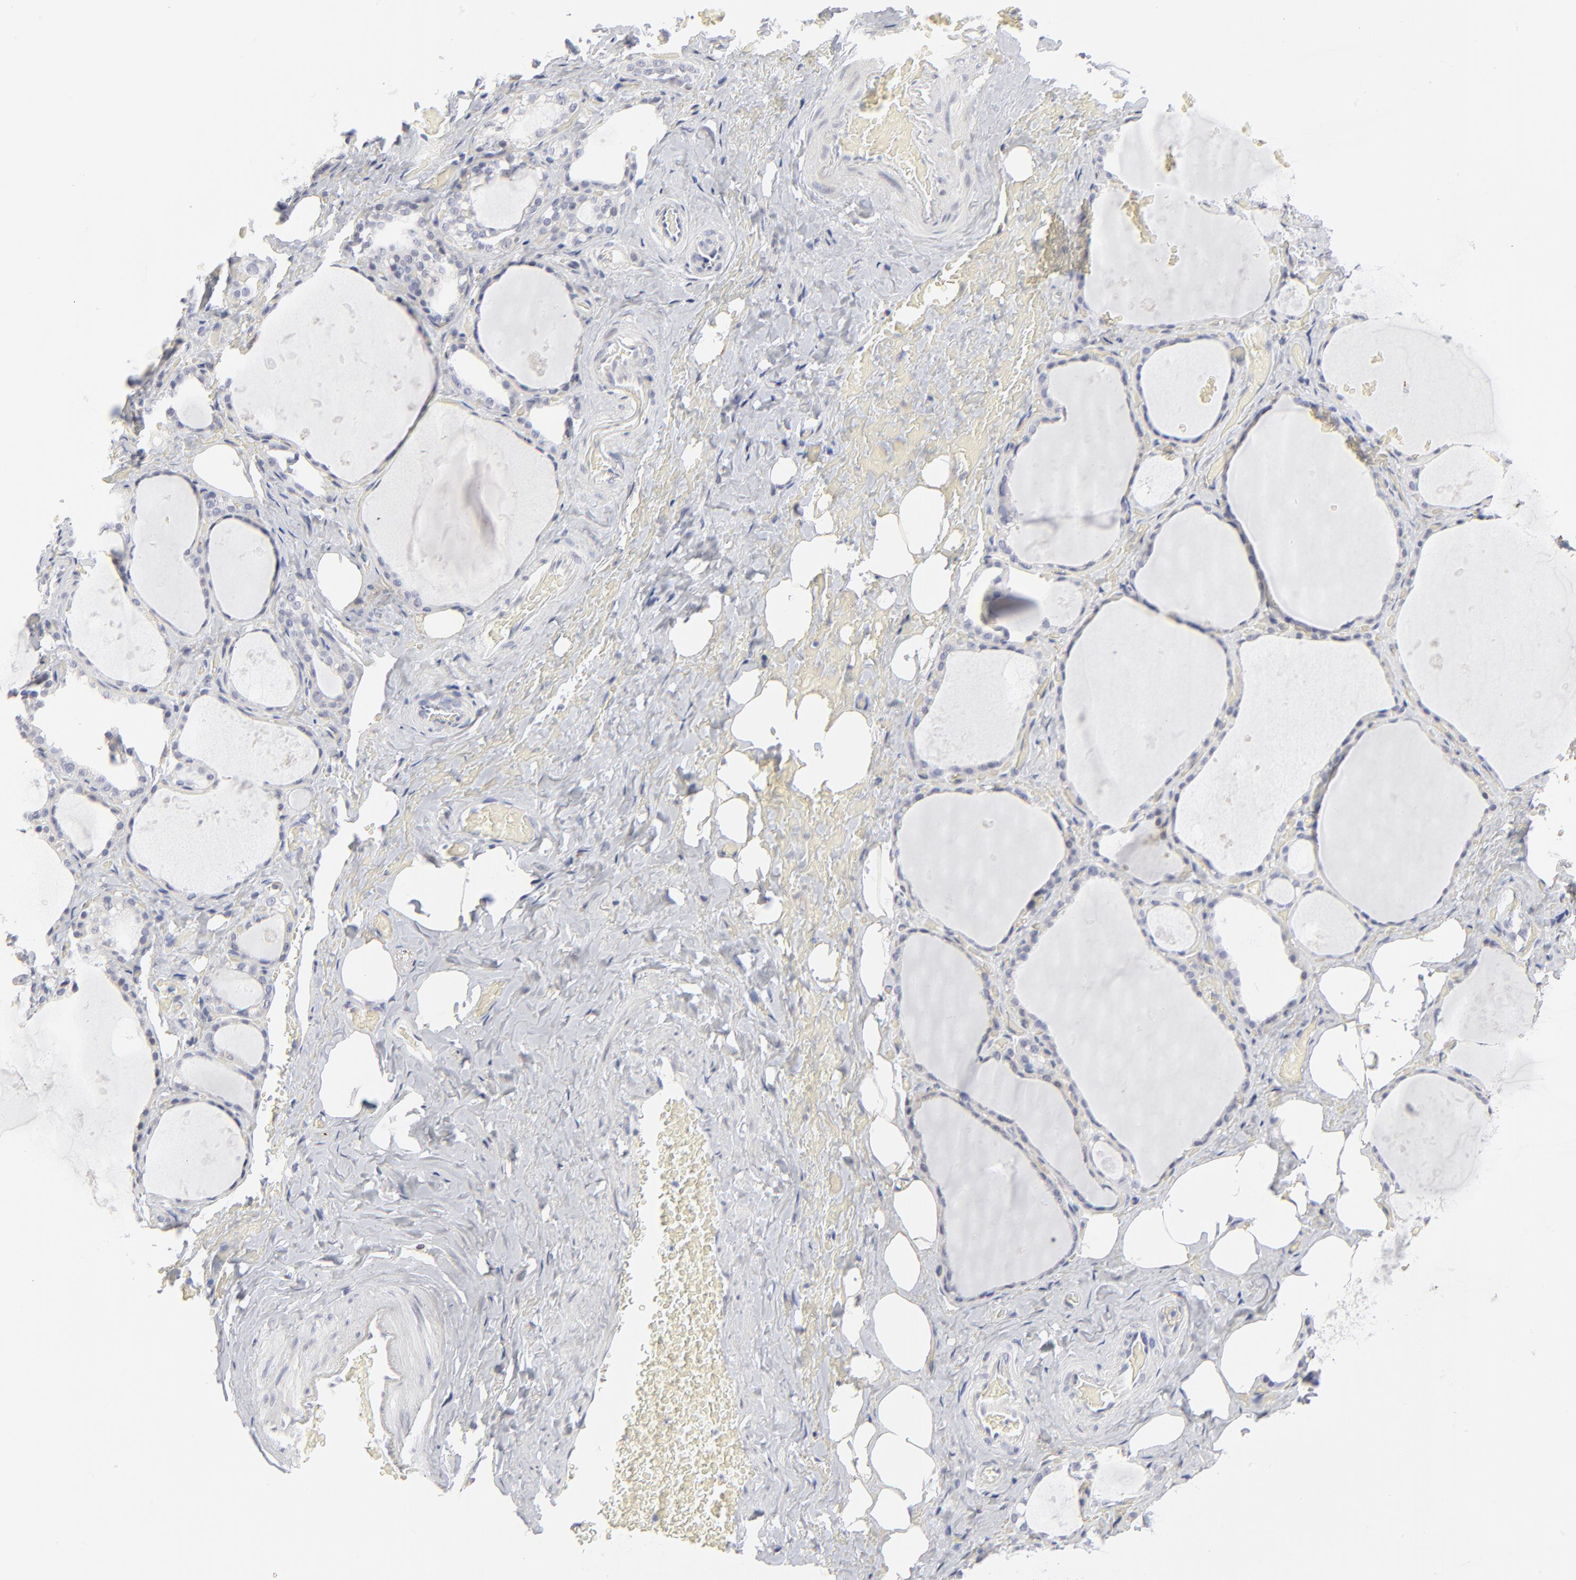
{"staining": {"intensity": "negative", "quantity": "none", "location": "none"}, "tissue": "thyroid gland", "cell_type": "Glandular cells", "image_type": "normal", "snomed": [{"axis": "morphology", "description": "Normal tissue, NOS"}, {"axis": "topography", "description": "Thyroid gland"}], "caption": "This is an immunohistochemistry image of benign thyroid gland. There is no expression in glandular cells.", "gene": "AURKA", "patient": {"sex": "male", "age": 61}}